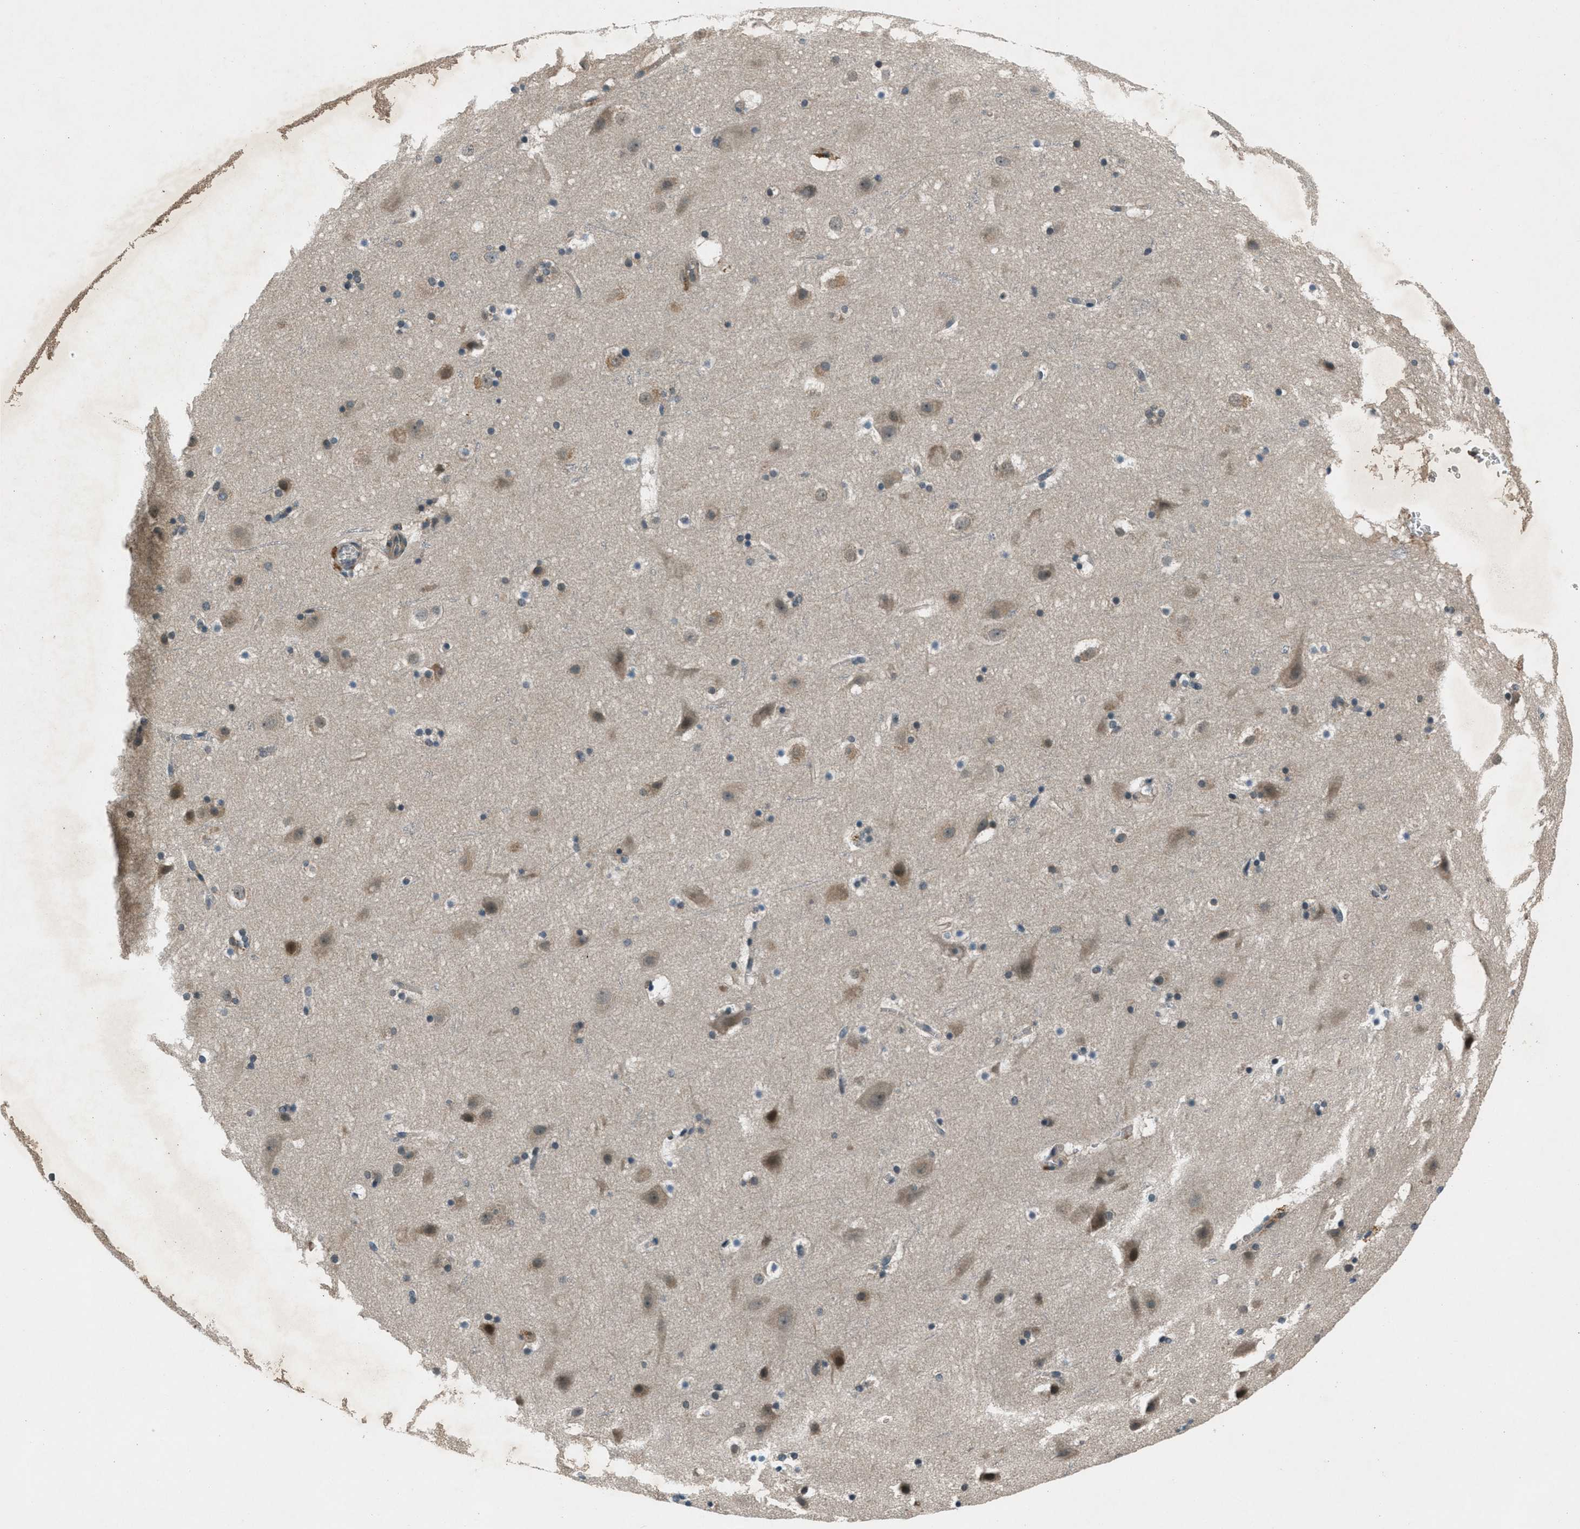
{"staining": {"intensity": "weak", "quantity": ">75%", "location": "cytoplasmic/membranous"}, "tissue": "cerebral cortex", "cell_type": "Endothelial cells", "image_type": "normal", "snomed": [{"axis": "morphology", "description": "Normal tissue, NOS"}, {"axis": "topography", "description": "Cerebral cortex"}], "caption": "An IHC photomicrograph of normal tissue is shown. Protein staining in brown shows weak cytoplasmic/membranous positivity in cerebral cortex within endothelial cells. The protein is stained brown, and the nuclei are stained in blue (DAB IHC with brightfield microscopy, high magnification).", "gene": "EPSTI1", "patient": {"sex": "male", "age": 45}}